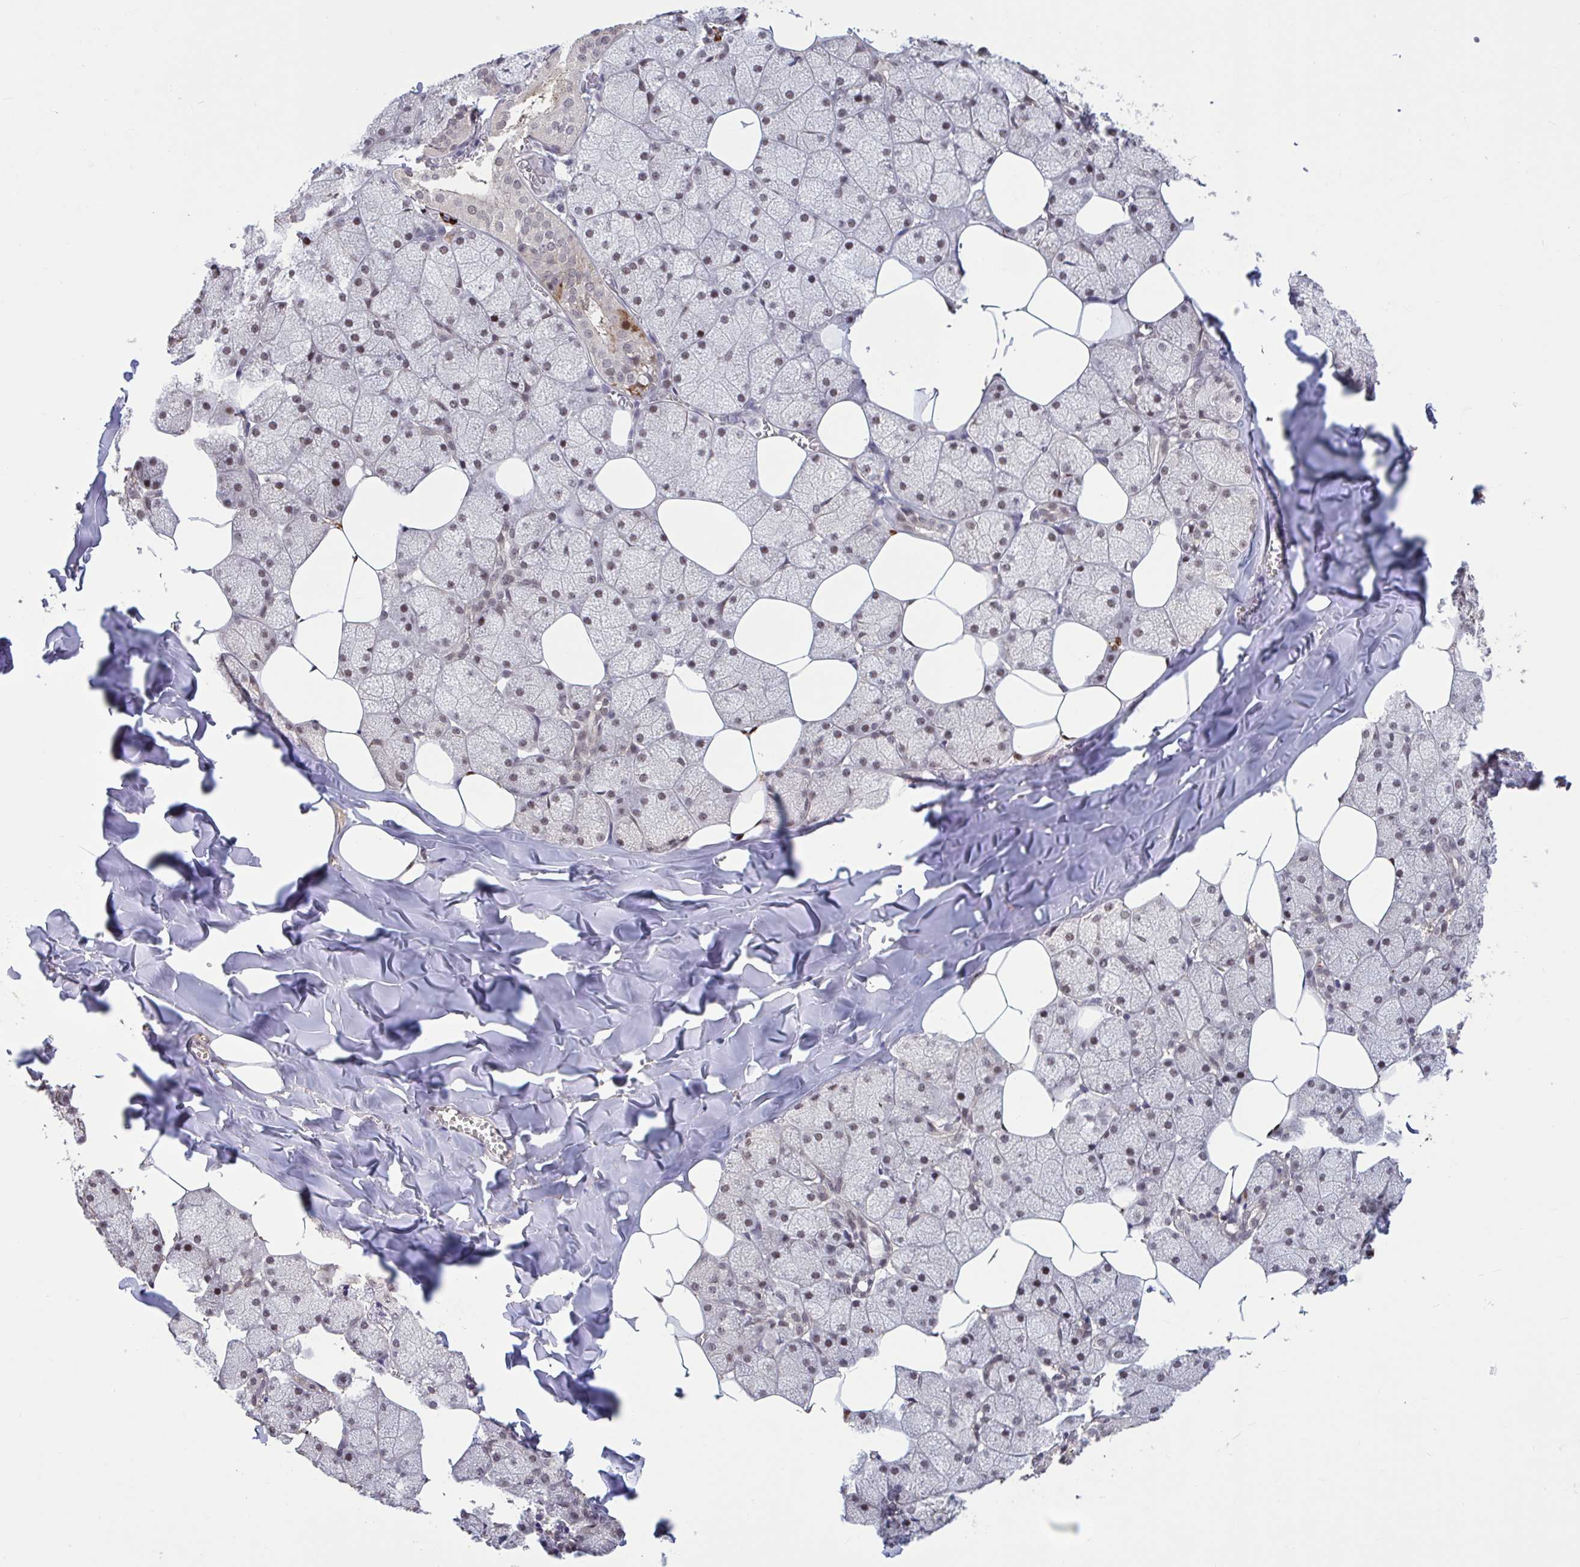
{"staining": {"intensity": "weak", "quantity": "25%-75%", "location": "nuclear"}, "tissue": "salivary gland", "cell_type": "Glandular cells", "image_type": "normal", "snomed": [{"axis": "morphology", "description": "Normal tissue, NOS"}, {"axis": "topography", "description": "Salivary gland"}, {"axis": "topography", "description": "Peripheral nerve tissue"}], "caption": "Brown immunohistochemical staining in normal salivary gland displays weak nuclear expression in about 25%-75% of glandular cells.", "gene": "ZNF414", "patient": {"sex": "male", "age": 38}}